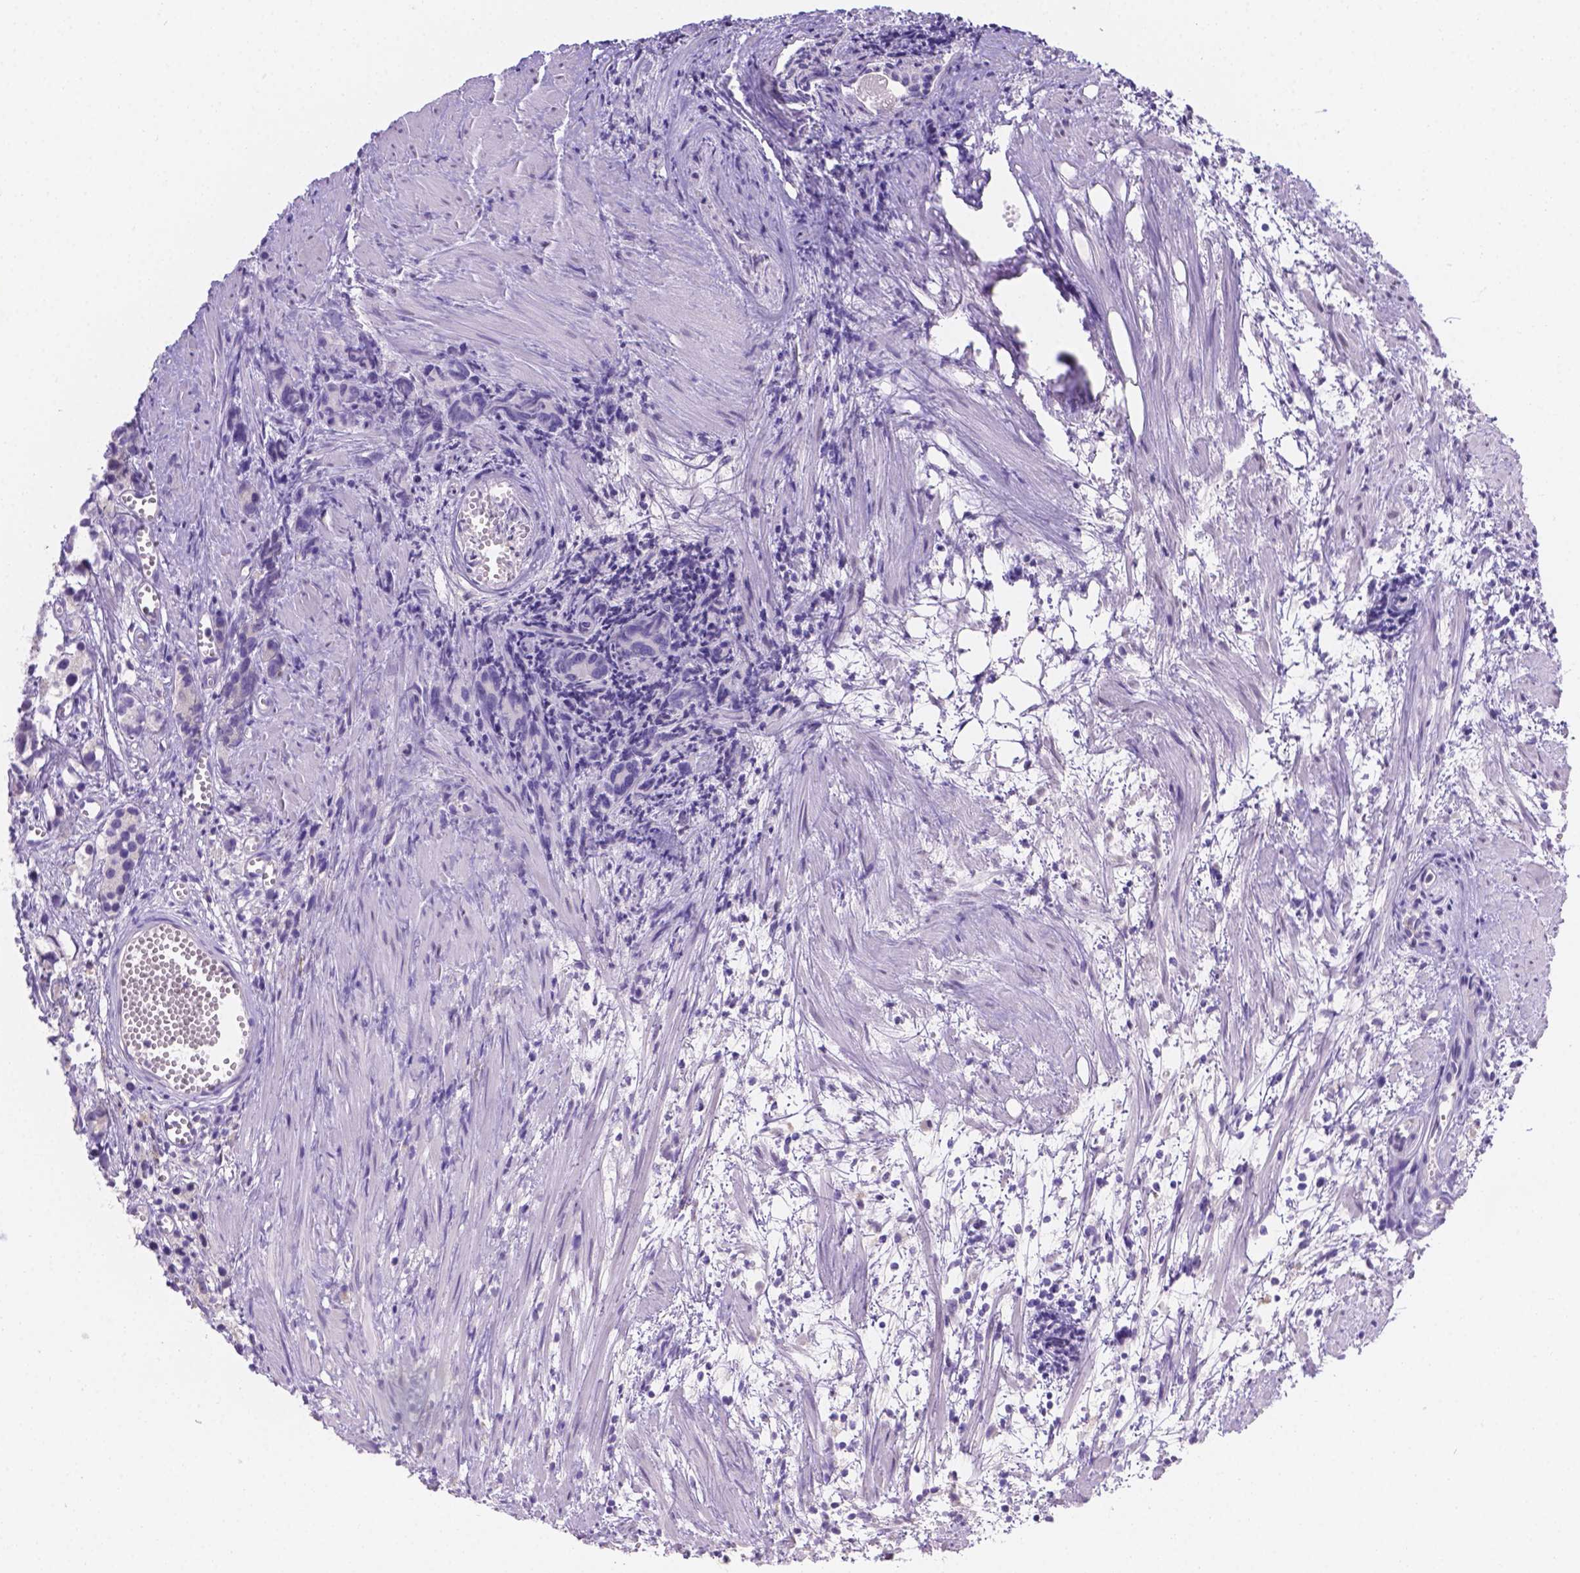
{"staining": {"intensity": "negative", "quantity": "none", "location": "none"}, "tissue": "prostate cancer", "cell_type": "Tumor cells", "image_type": "cancer", "snomed": [{"axis": "morphology", "description": "Adenocarcinoma, High grade"}, {"axis": "topography", "description": "Prostate"}], "caption": "This image is of prostate cancer (high-grade adenocarcinoma) stained with IHC to label a protein in brown with the nuclei are counter-stained blue. There is no positivity in tumor cells. (DAB IHC with hematoxylin counter stain).", "gene": "CD96", "patient": {"sex": "male", "age": 77}}